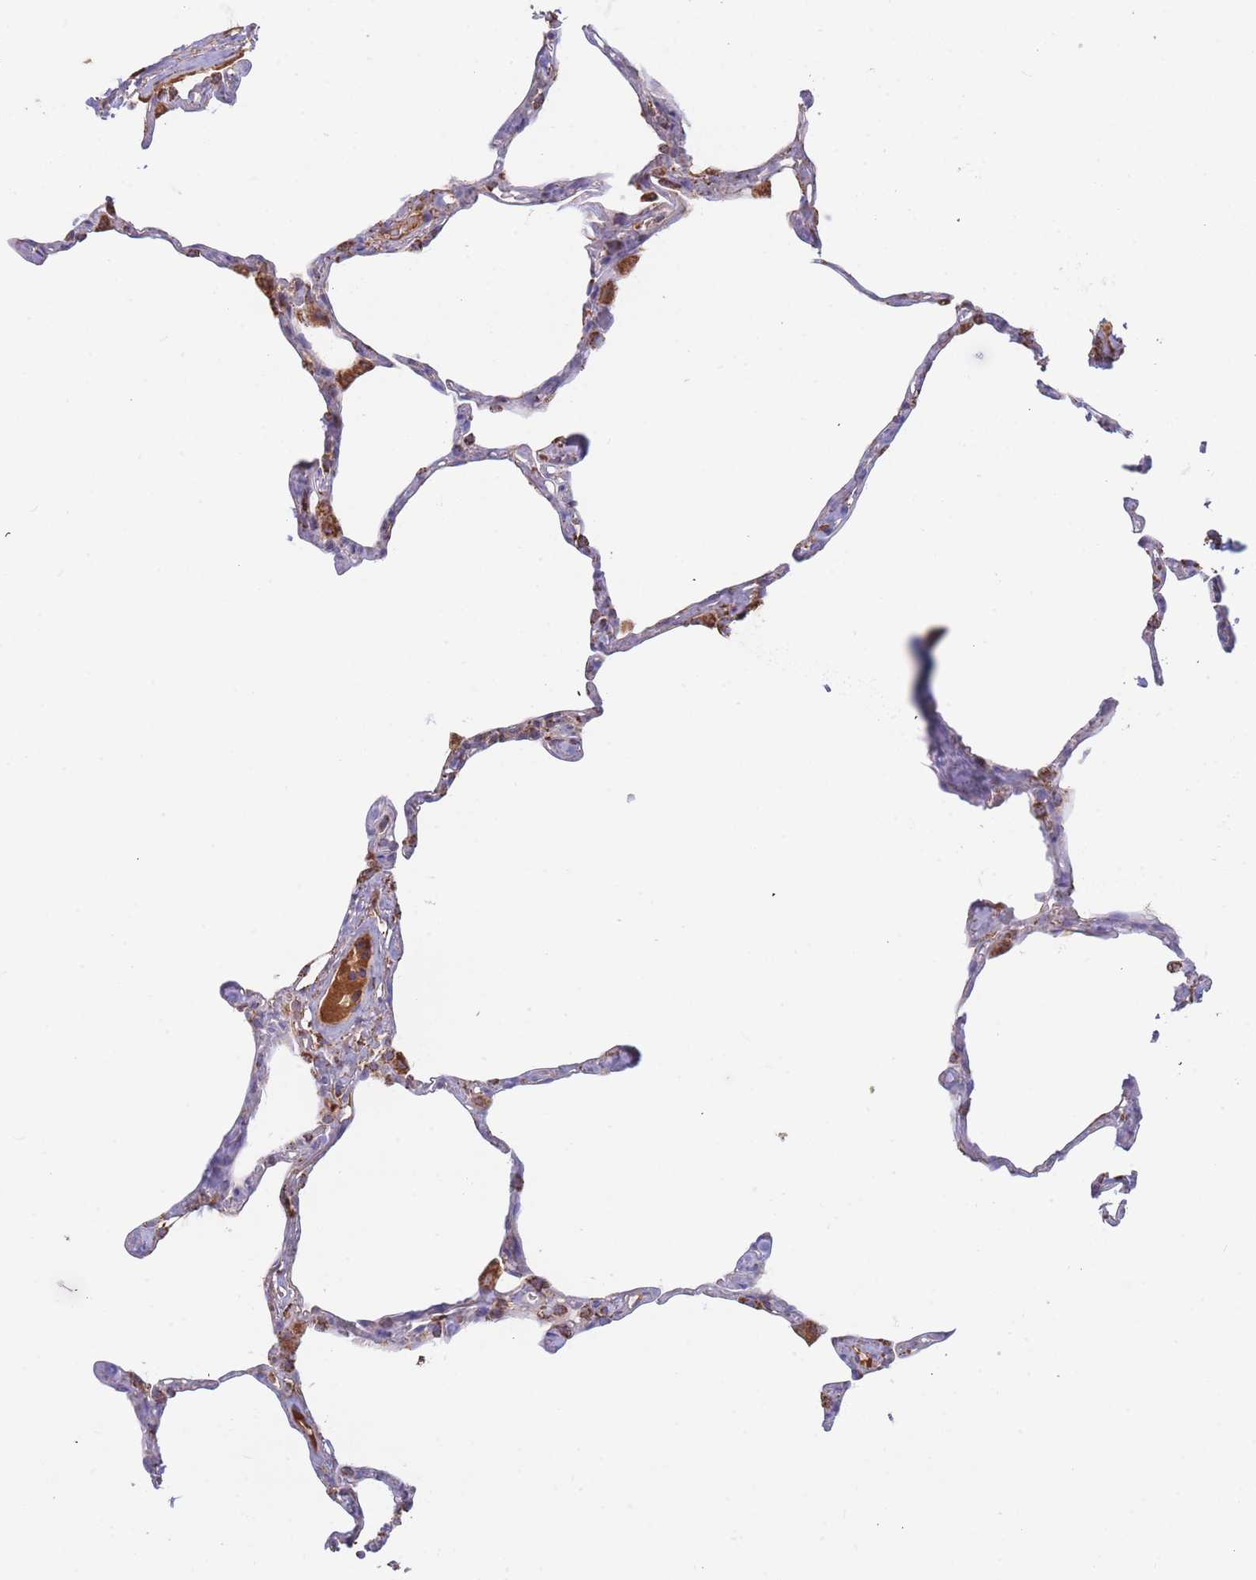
{"staining": {"intensity": "moderate", "quantity": "25%-75%", "location": "cytoplasmic/membranous"}, "tissue": "lung", "cell_type": "Alveolar cells", "image_type": "normal", "snomed": [{"axis": "morphology", "description": "Normal tissue, NOS"}, {"axis": "topography", "description": "Lung"}], "caption": "A high-resolution histopathology image shows IHC staining of benign lung, which demonstrates moderate cytoplasmic/membranous staining in approximately 25%-75% of alveolar cells. (DAB IHC, brown staining for protein, blue staining for nuclei).", "gene": "MRPL17", "patient": {"sex": "male", "age": 65}}